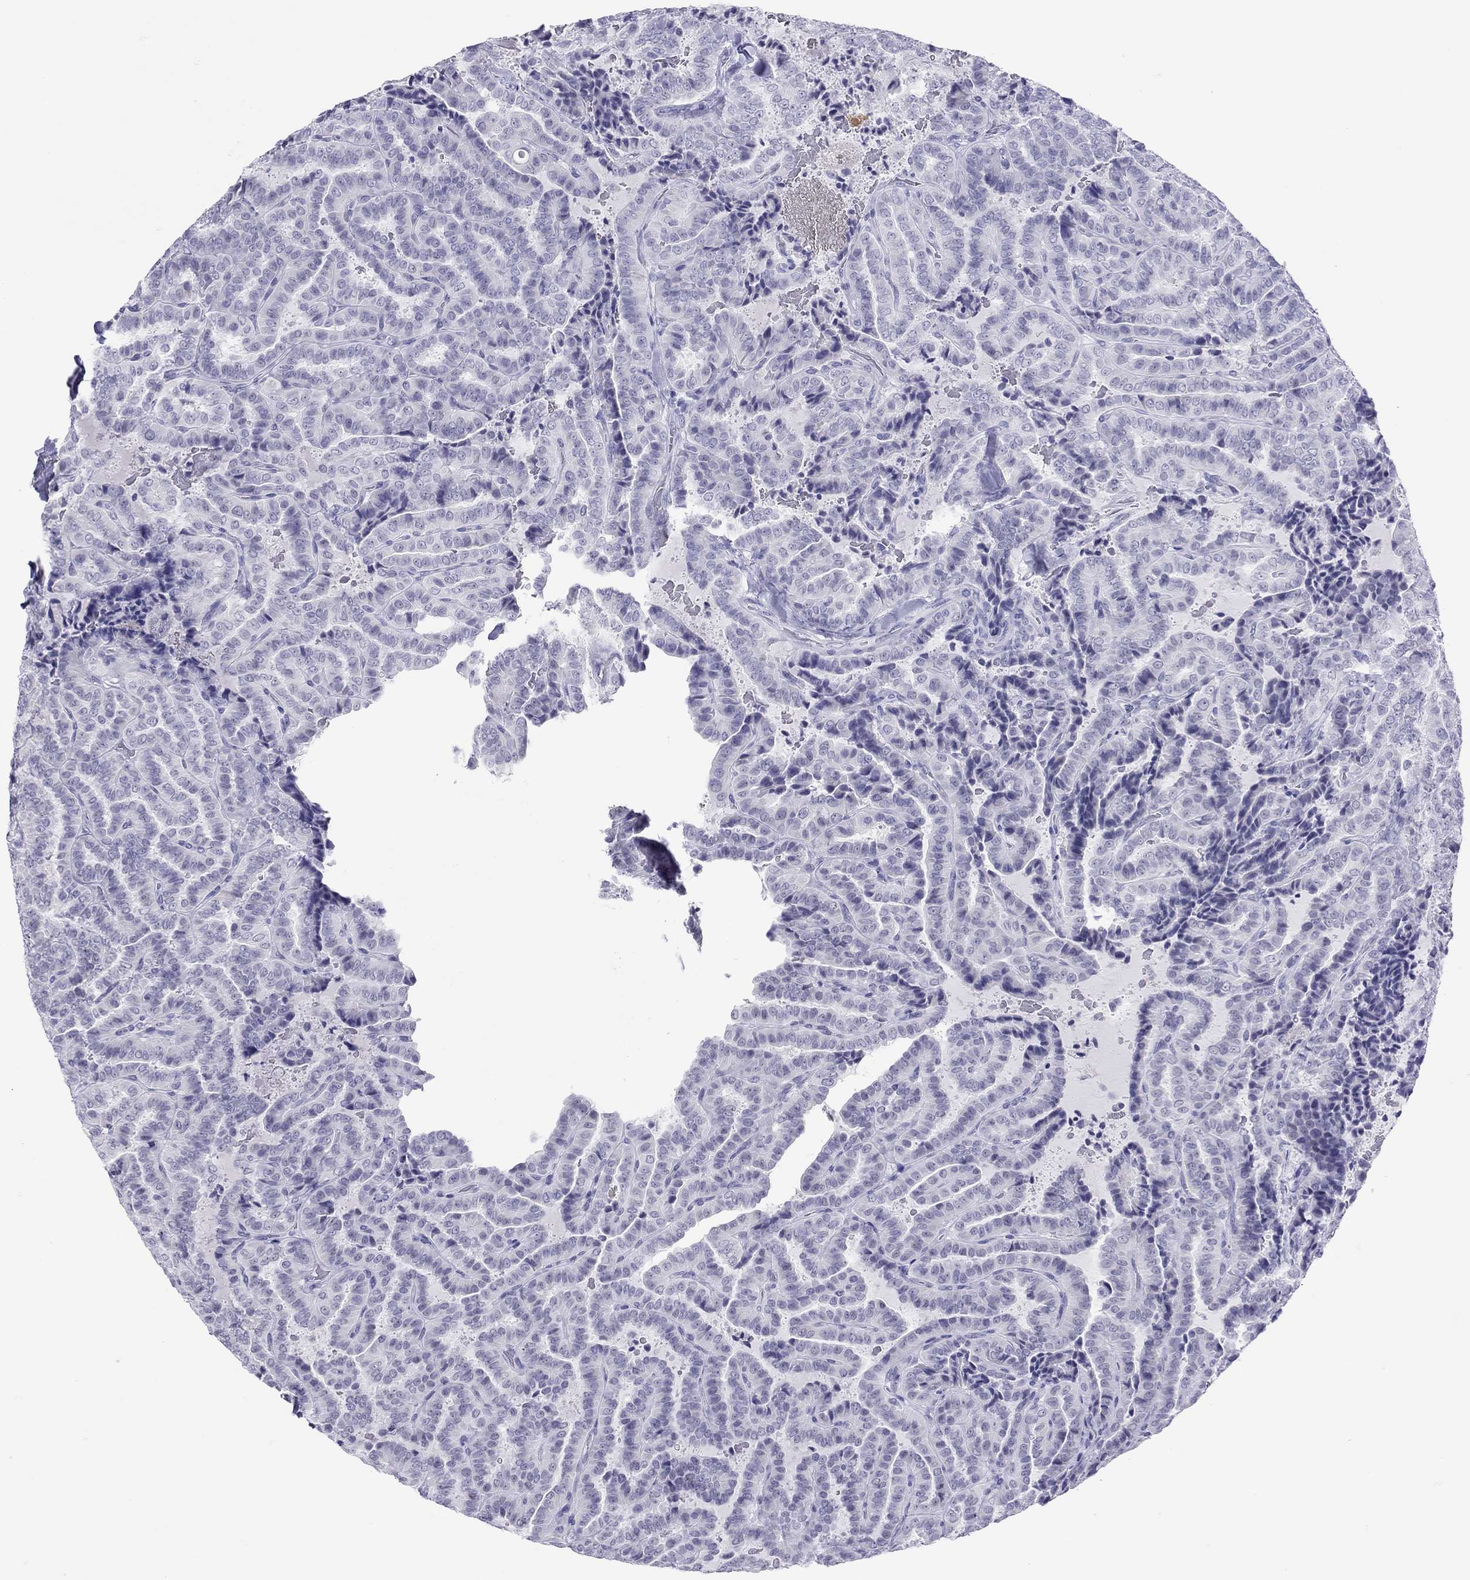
{"staining": {"intensity": "negative", "quantity": "none", "location": "none"}, "tissue": "thyroid cancer", "cell_type": "Tumor cells", "image_type": "cancer", "snomed": [{"axis": "morphology", "description": "Papillary adenocarcinoma, NOS"}, {"axis": "topography", "description": "Thyroid gland"}], "caption": "This is a photomicrograph of IHC staining of thyroid cancer, which shows no positivity in tumor cells.", "gene": "LYAR", "patient": {"sex": "female", "age": 39}}